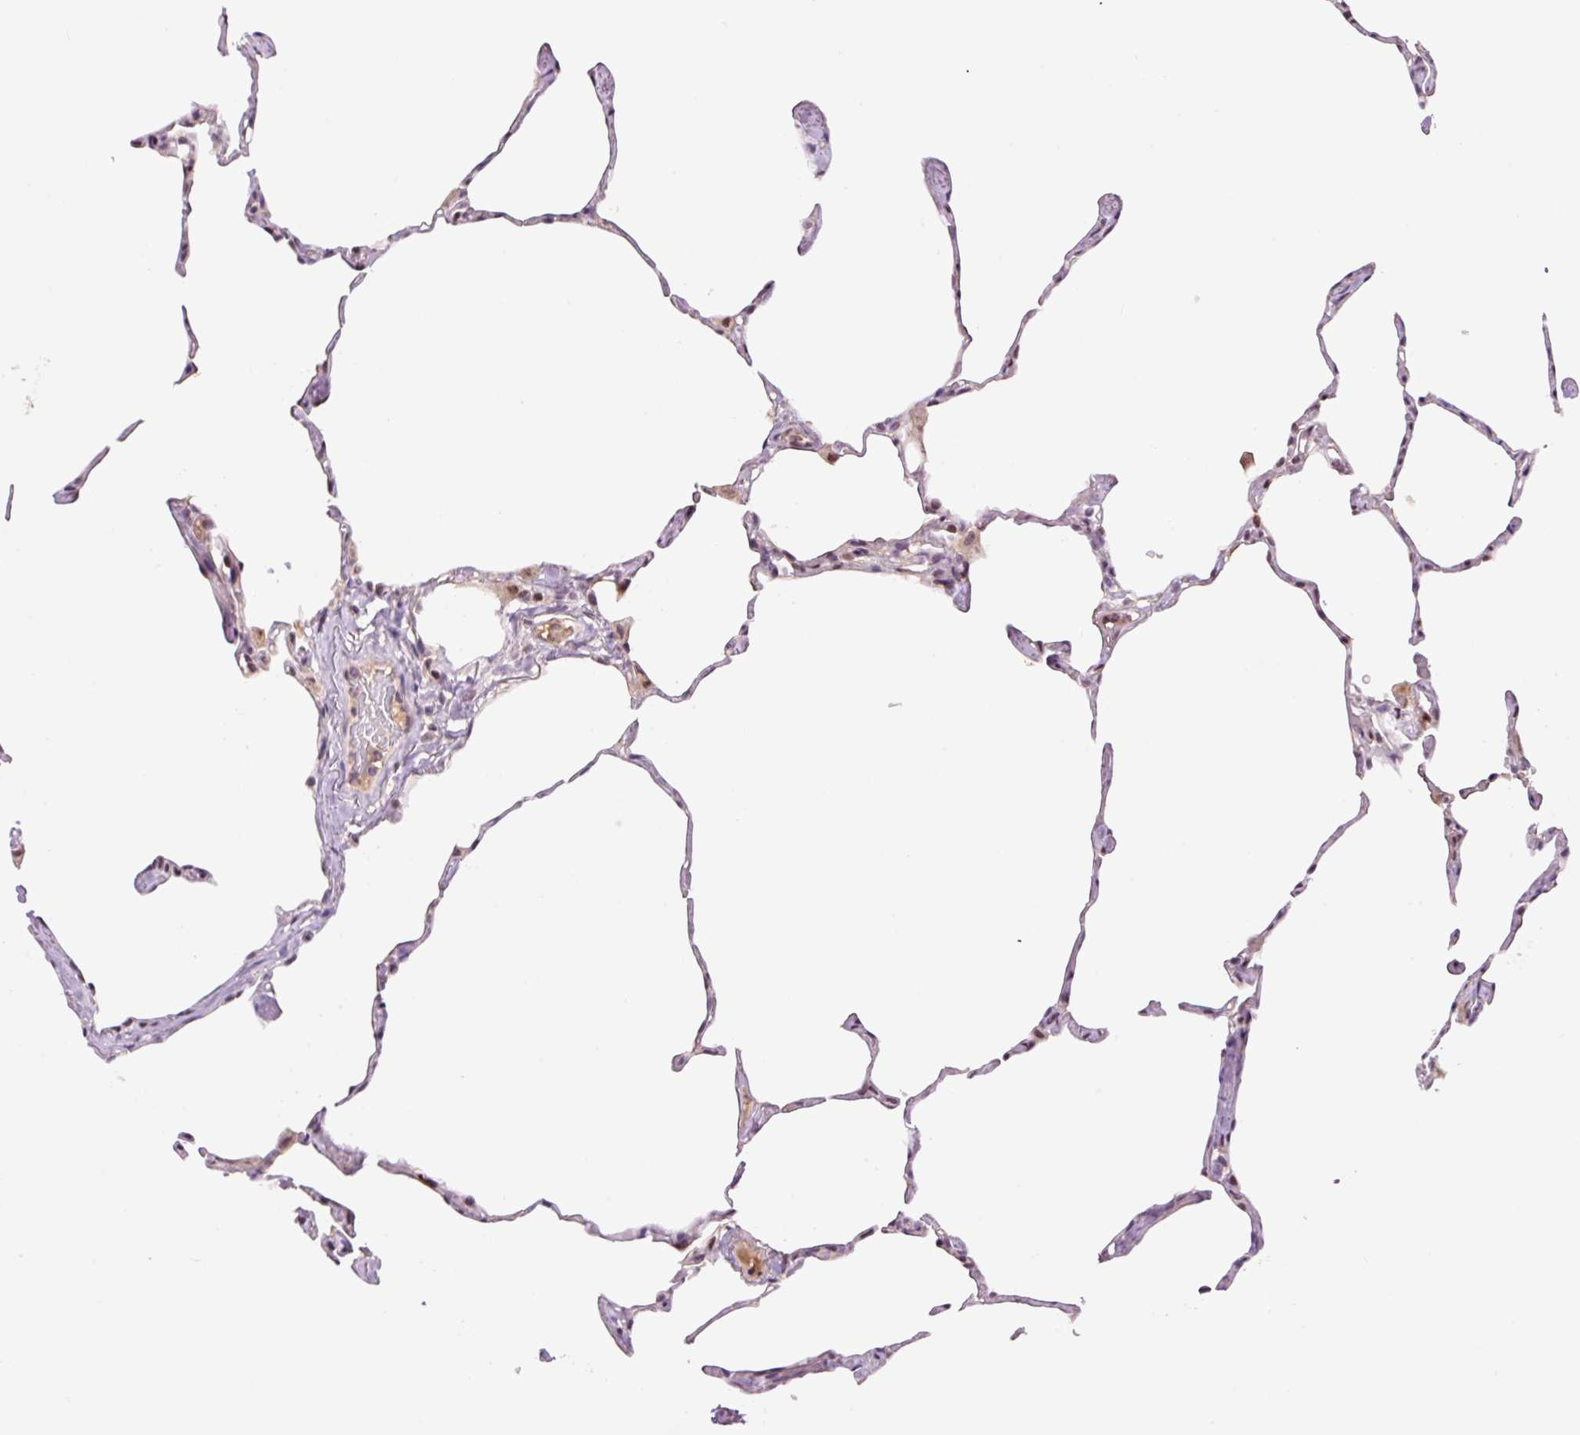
{"staining": {"intensity": "moderate", "quantity": "25%-75%", "location": "nuclear"}, "tissue": "lung", "cell_type": "Alveolar cells", "image_type": "normal", "snomed": [{"axis": "morphology", "description": "Normal tissue, NOS"}, {"axis": "topography", "description": "Lung"}], "caption": "Protein analysis of benign lung reveals moderate nuclear staining in about 25%-75% of alveolar cells.", "gene": "DPPA4", "patient": {"sex": "male", "age": 65}}